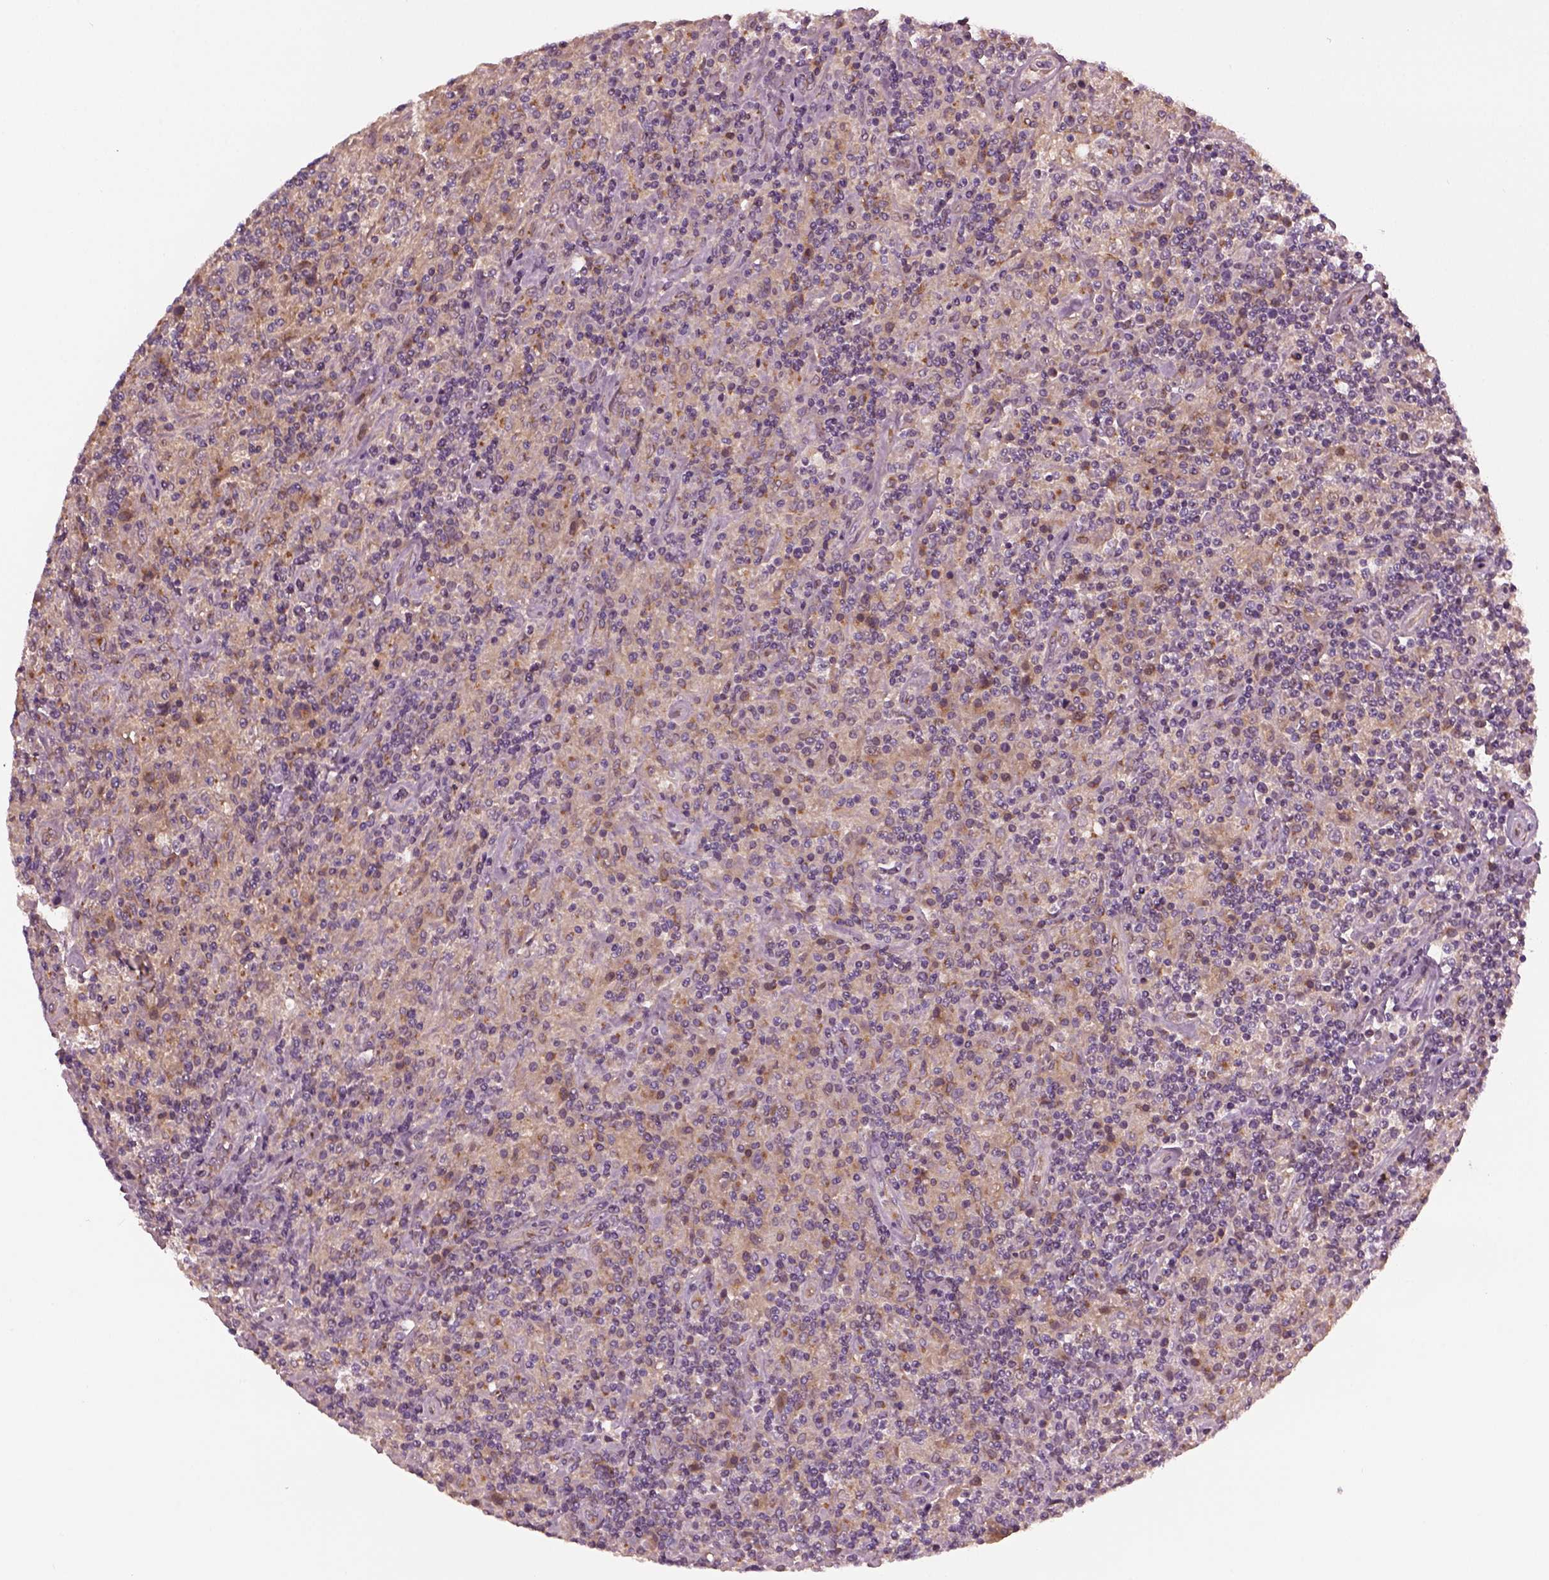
{"staining": {"intensity": "moderate", "quantity": "25%-75%", "location": "cytoplasmic/membranous"}, "tissue": "lymphoma", "cell_type": "Tumor cells", "image_type": "cancer", "snomed": [{"axis": "morphology", "description": "Hodgkin's disease, NOS"}, {"axis": "topography", "description": "Lymph node"}], "caption": "This image exhibits immunohistochemistry staining of lymphoma, with medium moderate cytoplasmic/membranous expression in about 25%-75% of tumor cells.", "gene": "RUFY3", "patient": {"sex": "male", "age": 70}}